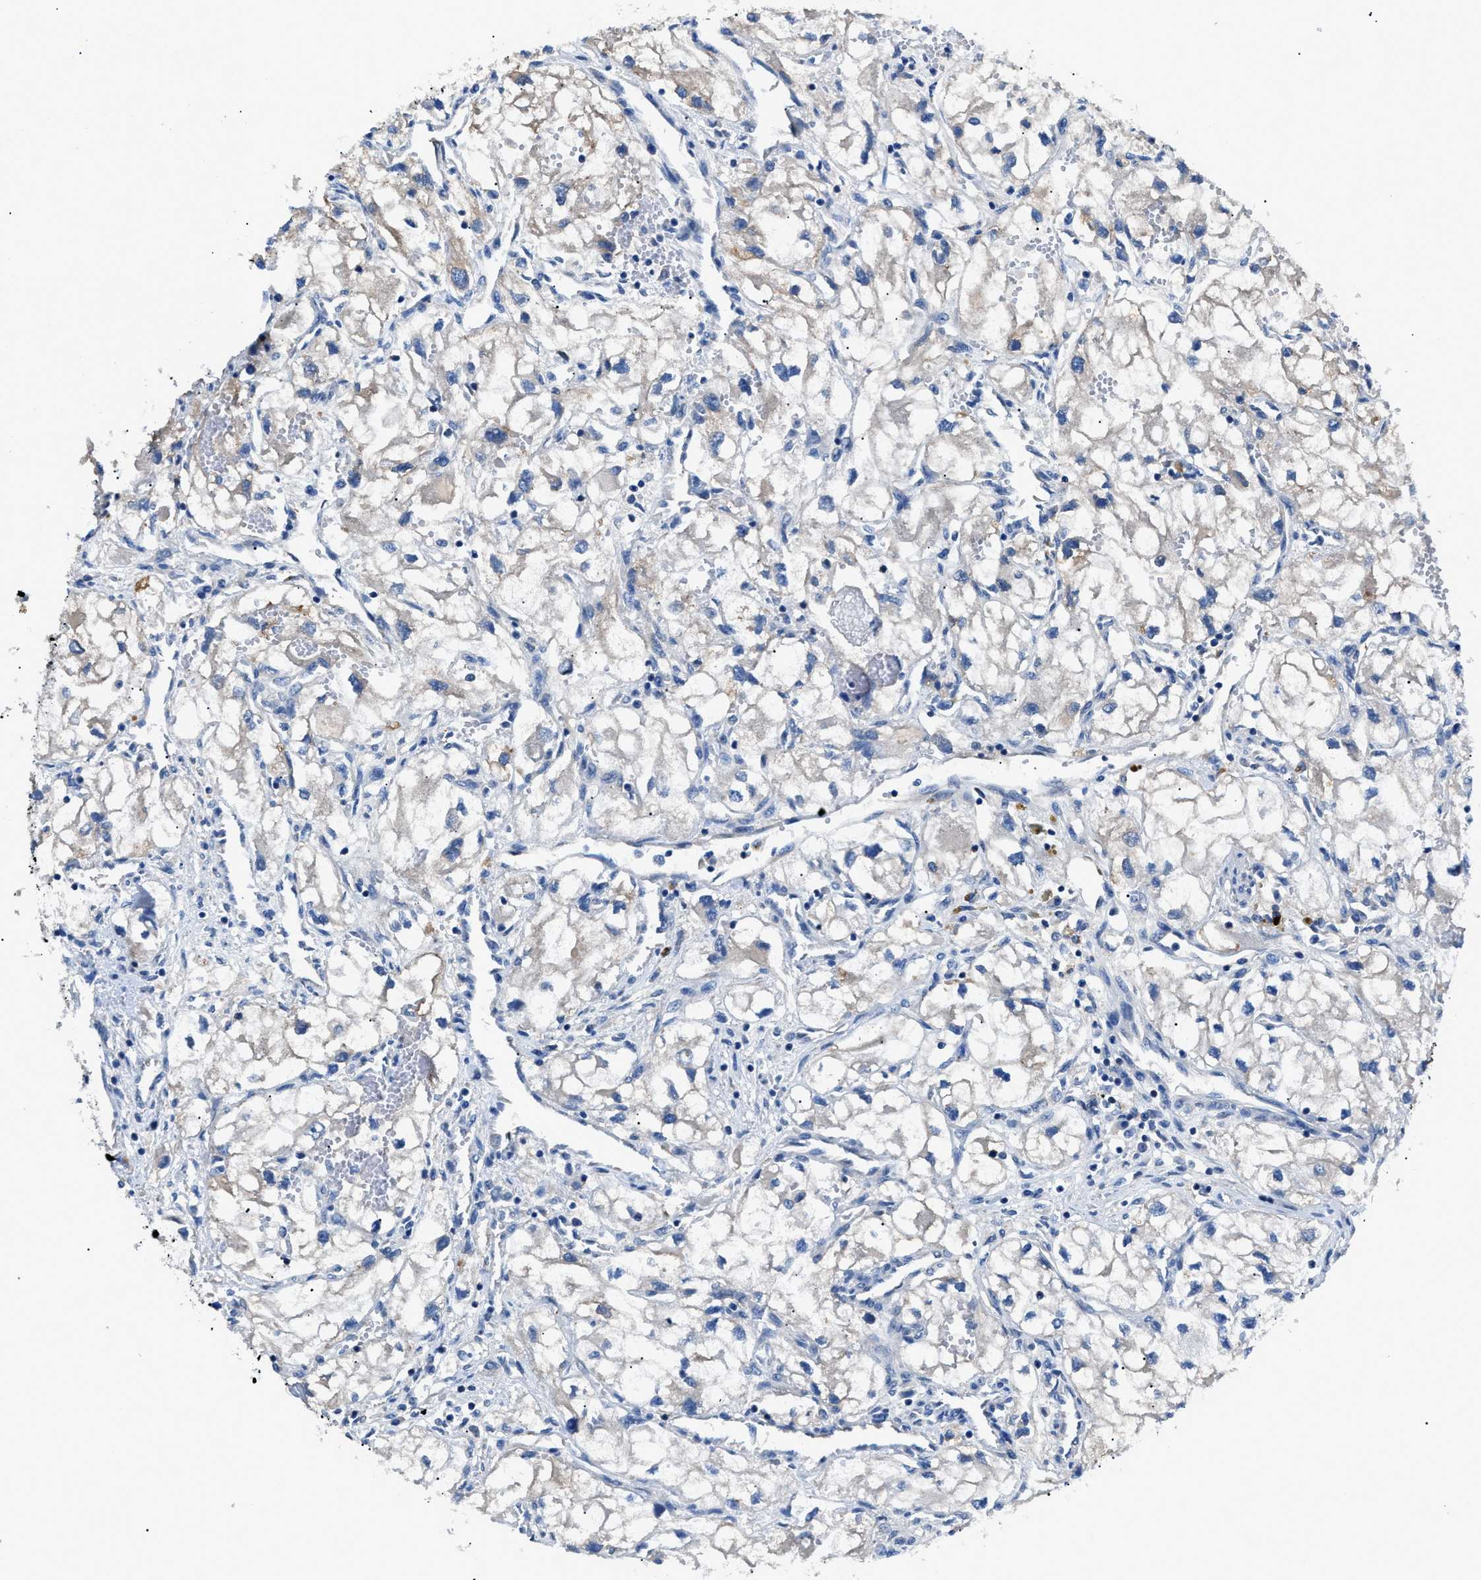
{"staining": {"intensity": "negative", "quantity": "none", "location": "none"}, "tissue": "renal cancer", "cell_type": "Tumor cells", "image_type": "cancer", "snomed": [{"axis": "morphology", "description": "Adenocarcinoma, NOS"}, {"axis": "topography", "description": "Kidney"}], "caption": "Renal cancer was stained to show a protein in brown. There is no significant positivity in tumor cells.", "gene": "ZDHHC24", "patient": {"sex": "female", "age": 70}}